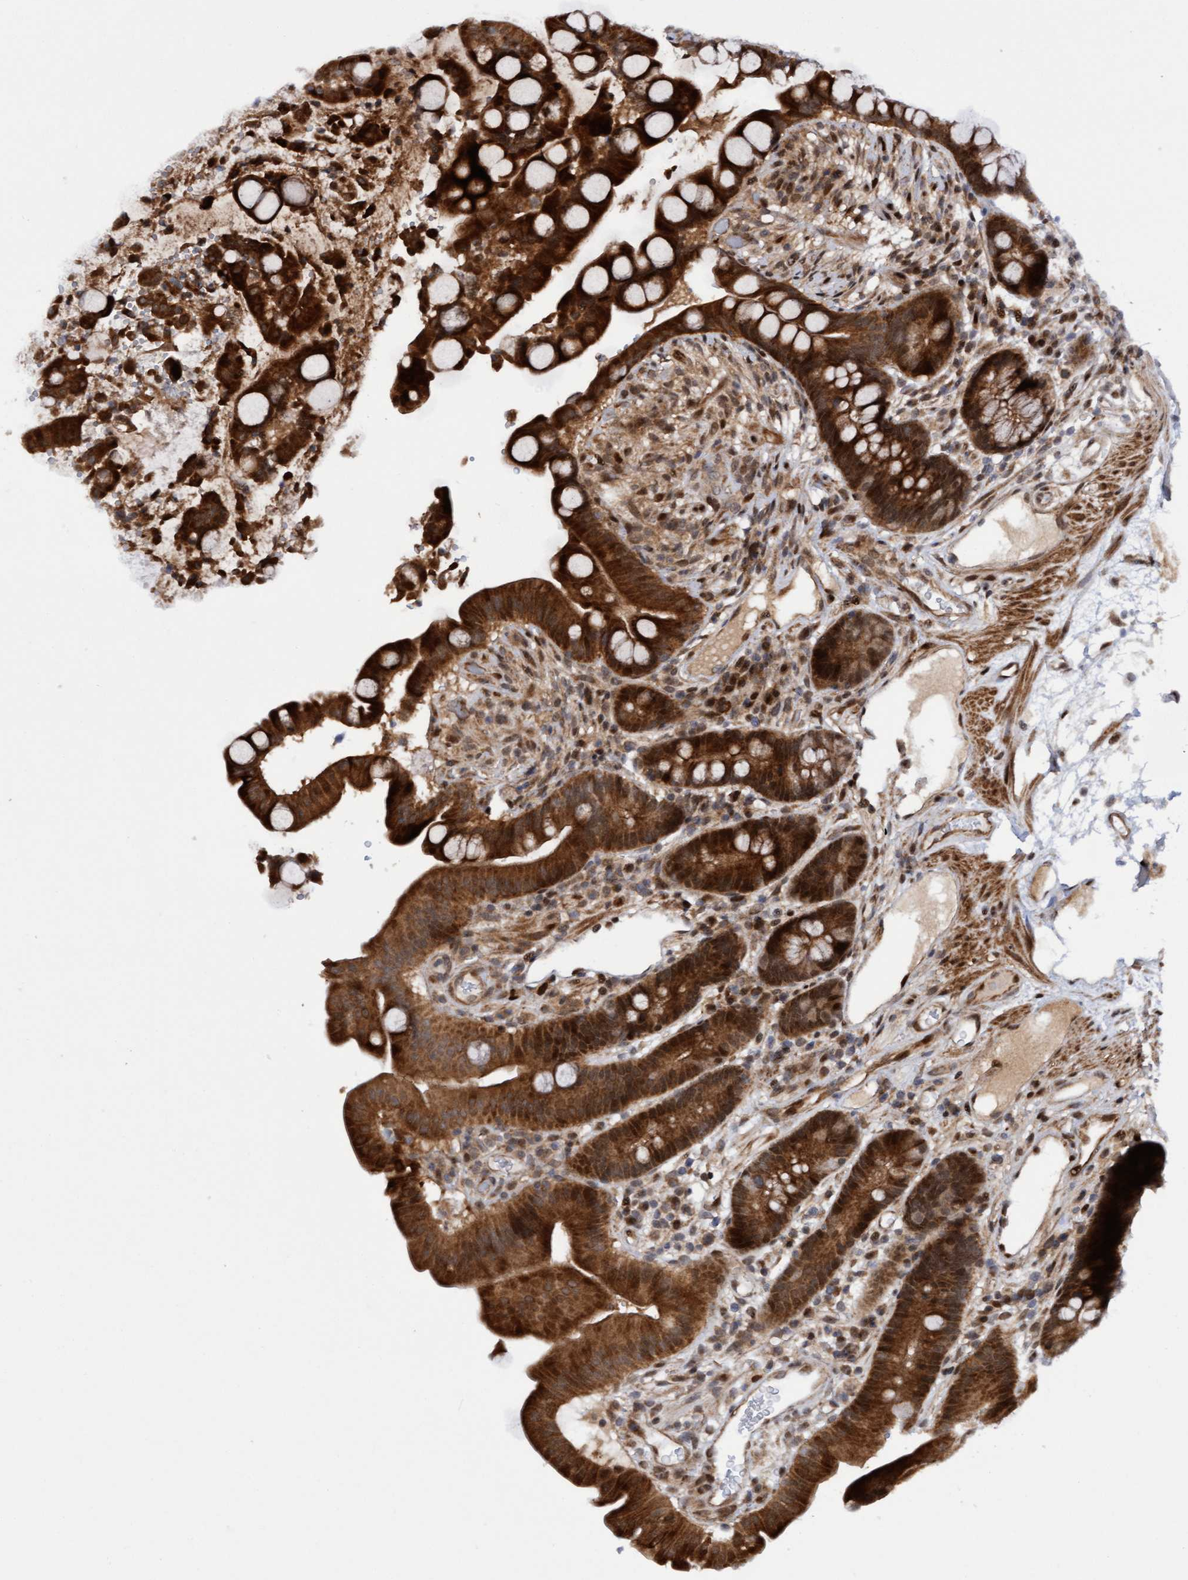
{"staining": {"intensity": "moderate", "quantity": ">75%", "location": "cytoplasmic/membranous"}, "tissue": "colon", "cell_type": "Endothelial cells", "image_type": "normal", "snomed": [{"axis": "morphology", "description": "Normal tissue, NOS"}, {"axis": "topography", "description": "Colon"}], "caption": "High-power microscopy captured an immunohistochemistry (IHC) micrograph of normal colon, revealing moderate cytoplasmic/membranous expression in approximately >75% of endothelial cells.", "gene": "ITFG1", "patient": {"sex": "male", "age": 73}}